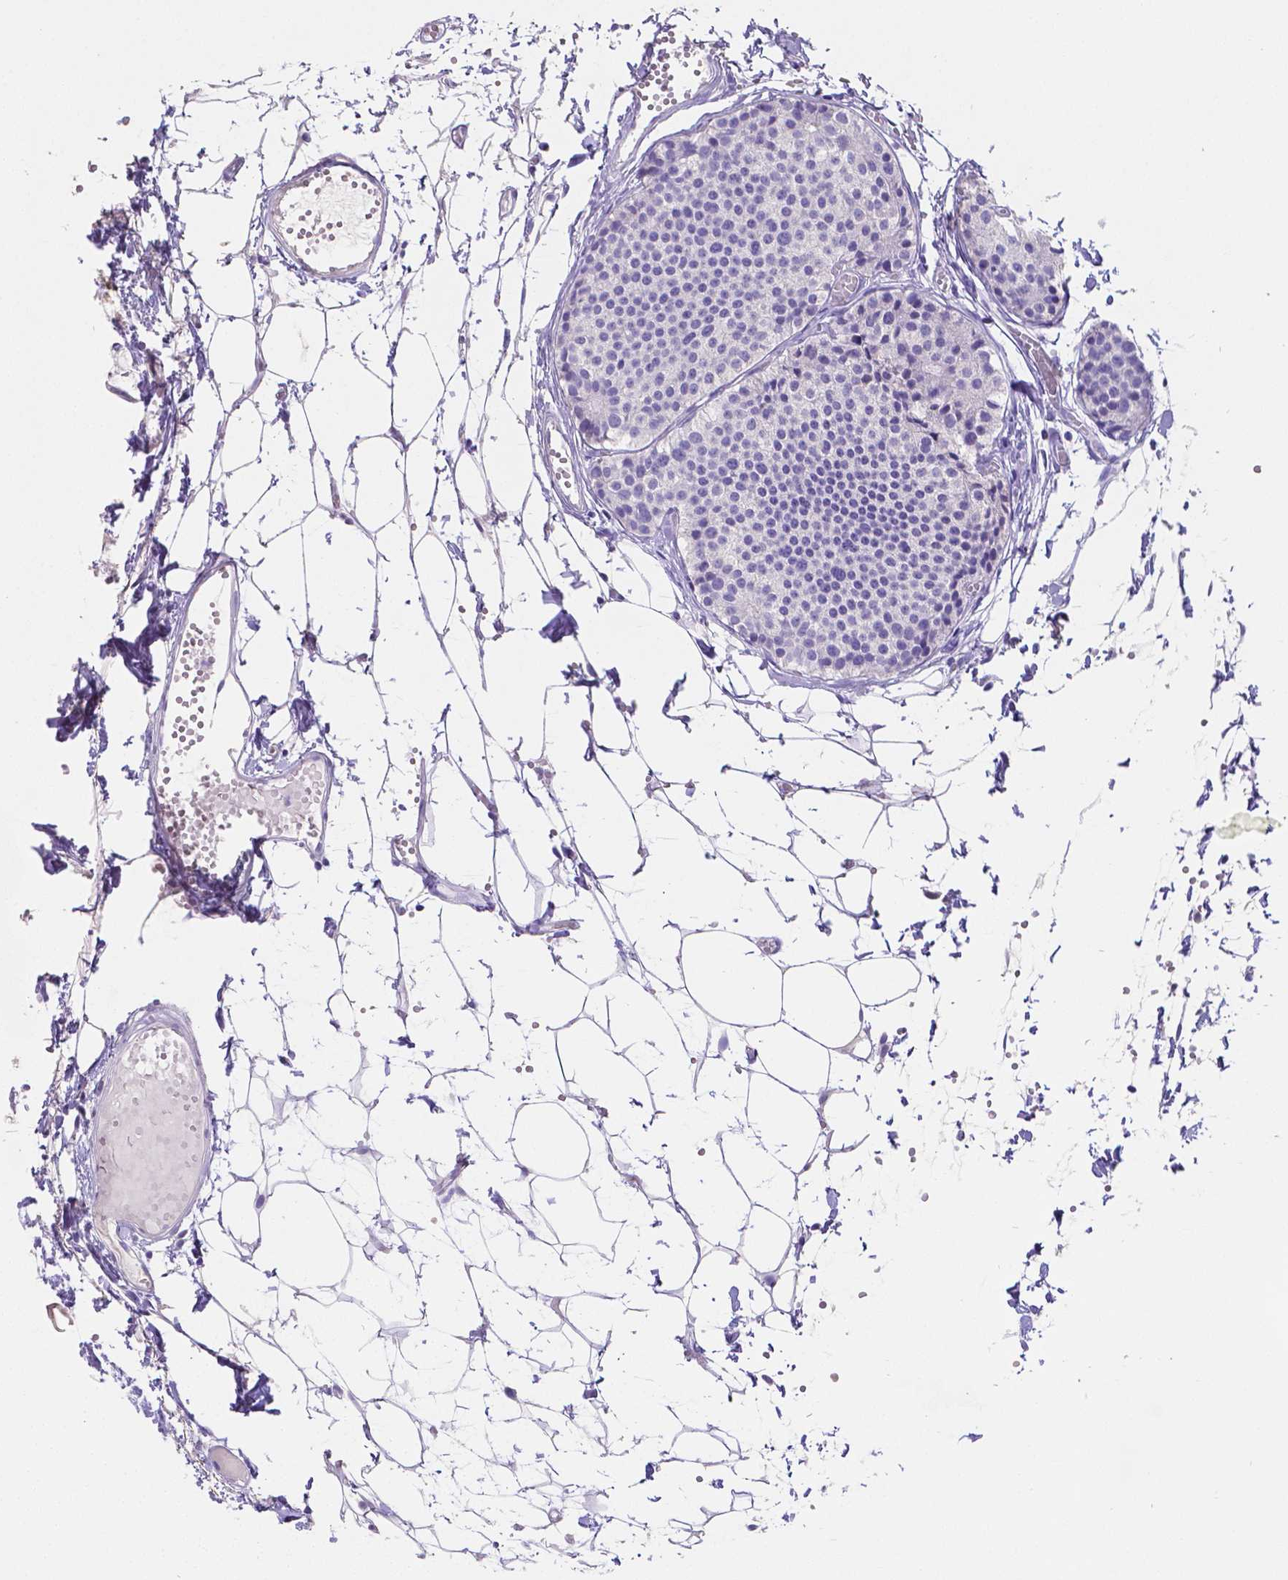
{"staining": {"intensity": "negative", "quantity": "none", "location": "none"}, "tissue": "carcinoid", "cell_type": "Tumor cells", "image_type": "cancer", "snomed": [{"axis": "morphology", "description": "Carcinoid, malignant, NOS"}, {"axis": "topography", "description": "Small intestine"}], "caption": "The photomicrograph shows no significant expression in tumor cells of malignant carcinoid.", "gene": "SATB2", "patient": {"sex": "female", "age": 65}}